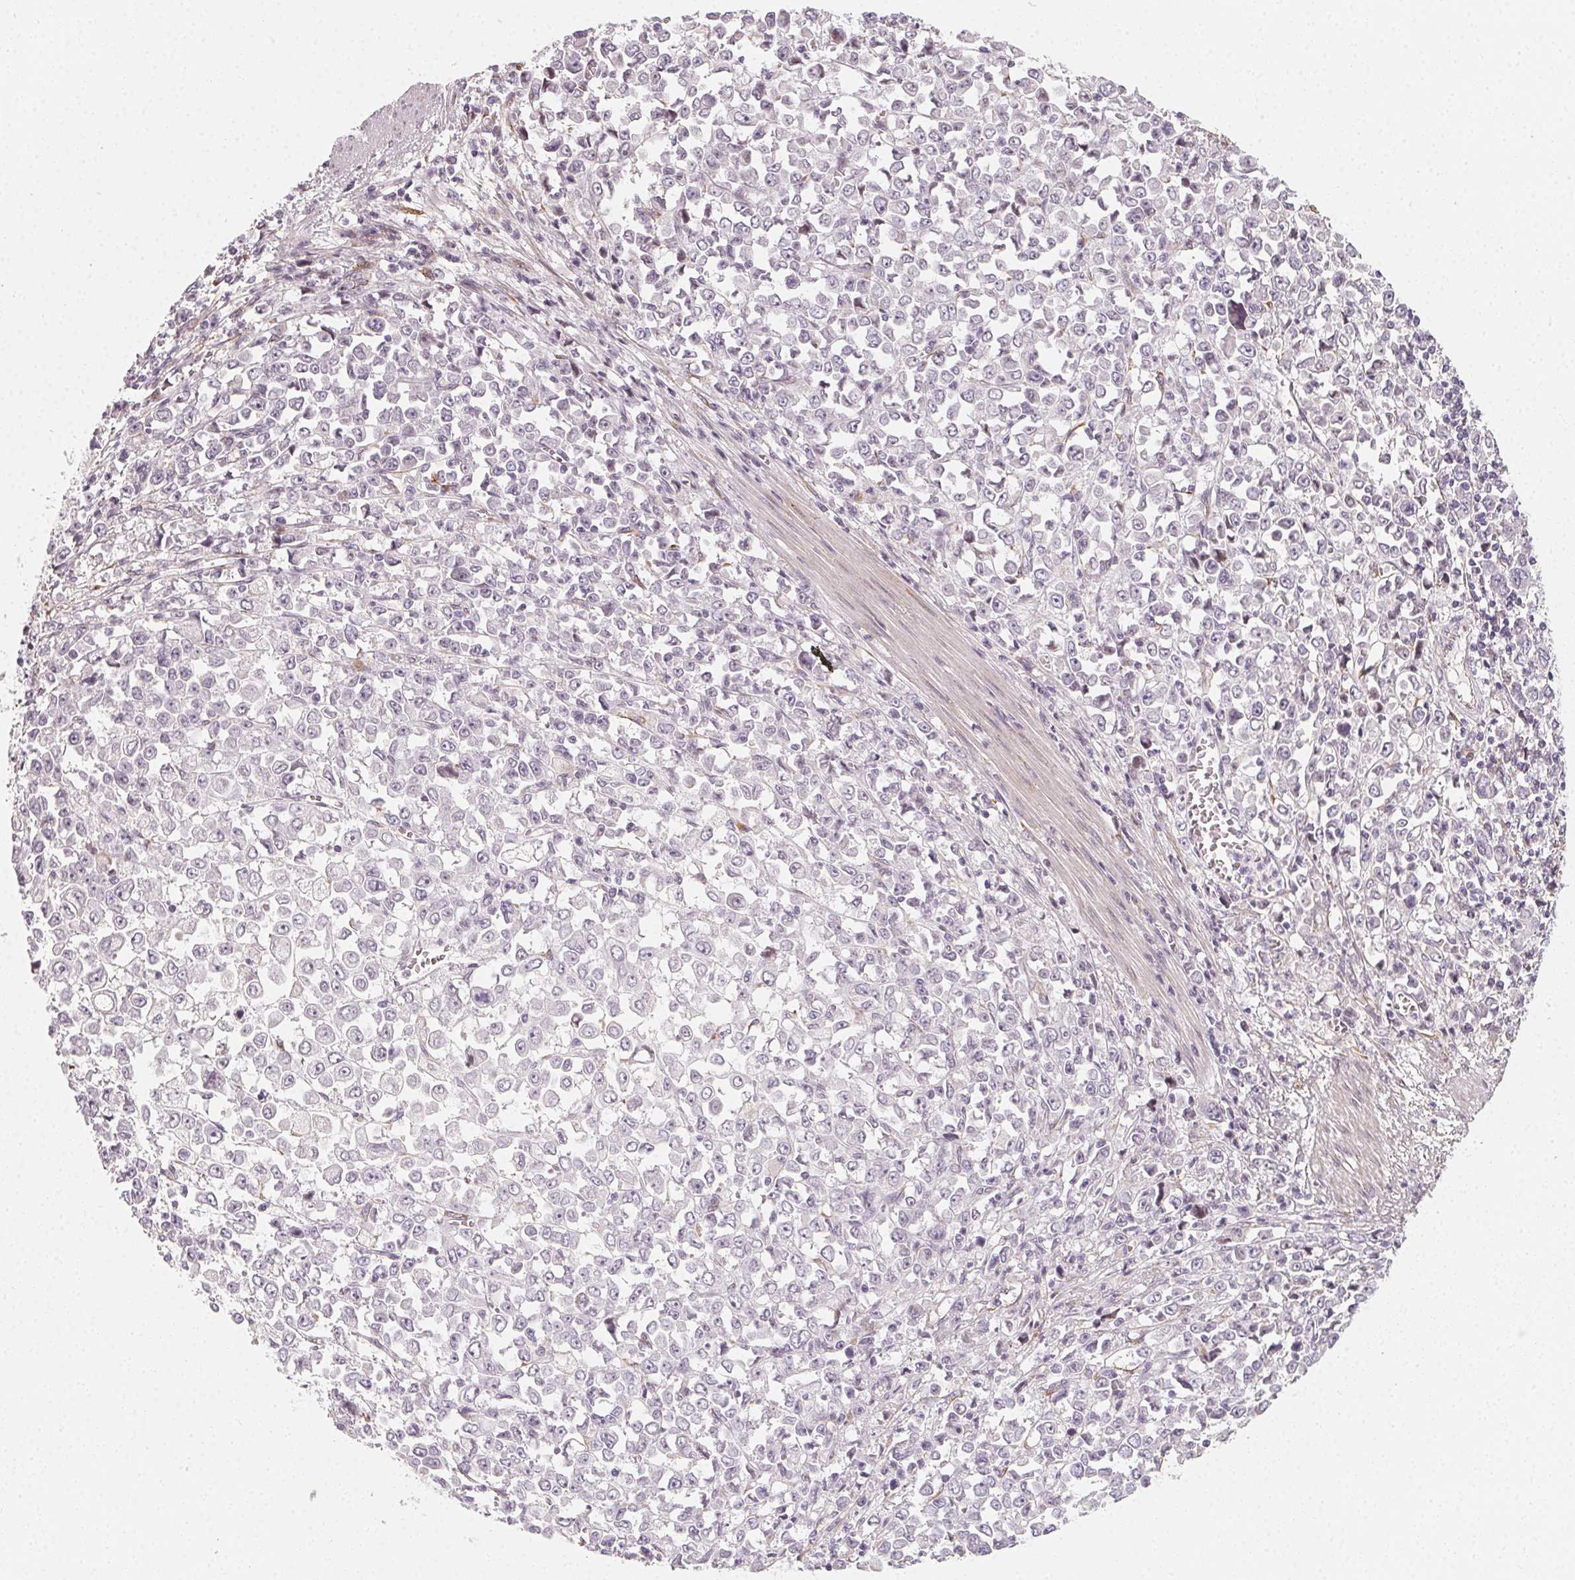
{"staining": {"intensity": "negative", "quantity": "none", "location": "none"}, "tissue": "stomach cancer", "cell_type": "Tumor cells", "image_type": "cancer", "snomed": [{"axis": "morphology", "description": "Adenocarcinoma, NOS"}, {"axis": "topography", "description": "Stomach, upper"}], "caption": "High magnification brightfield microscopy of adenocarcinoma (stomach) stained with DAB (3,3'-diaminobenzidine) (brown) and counterstained with hematoxylin (blue): tumor cells show no significant expression.", "gene": "CCDC96", "patient": {"sex": "male", "age": 70}}